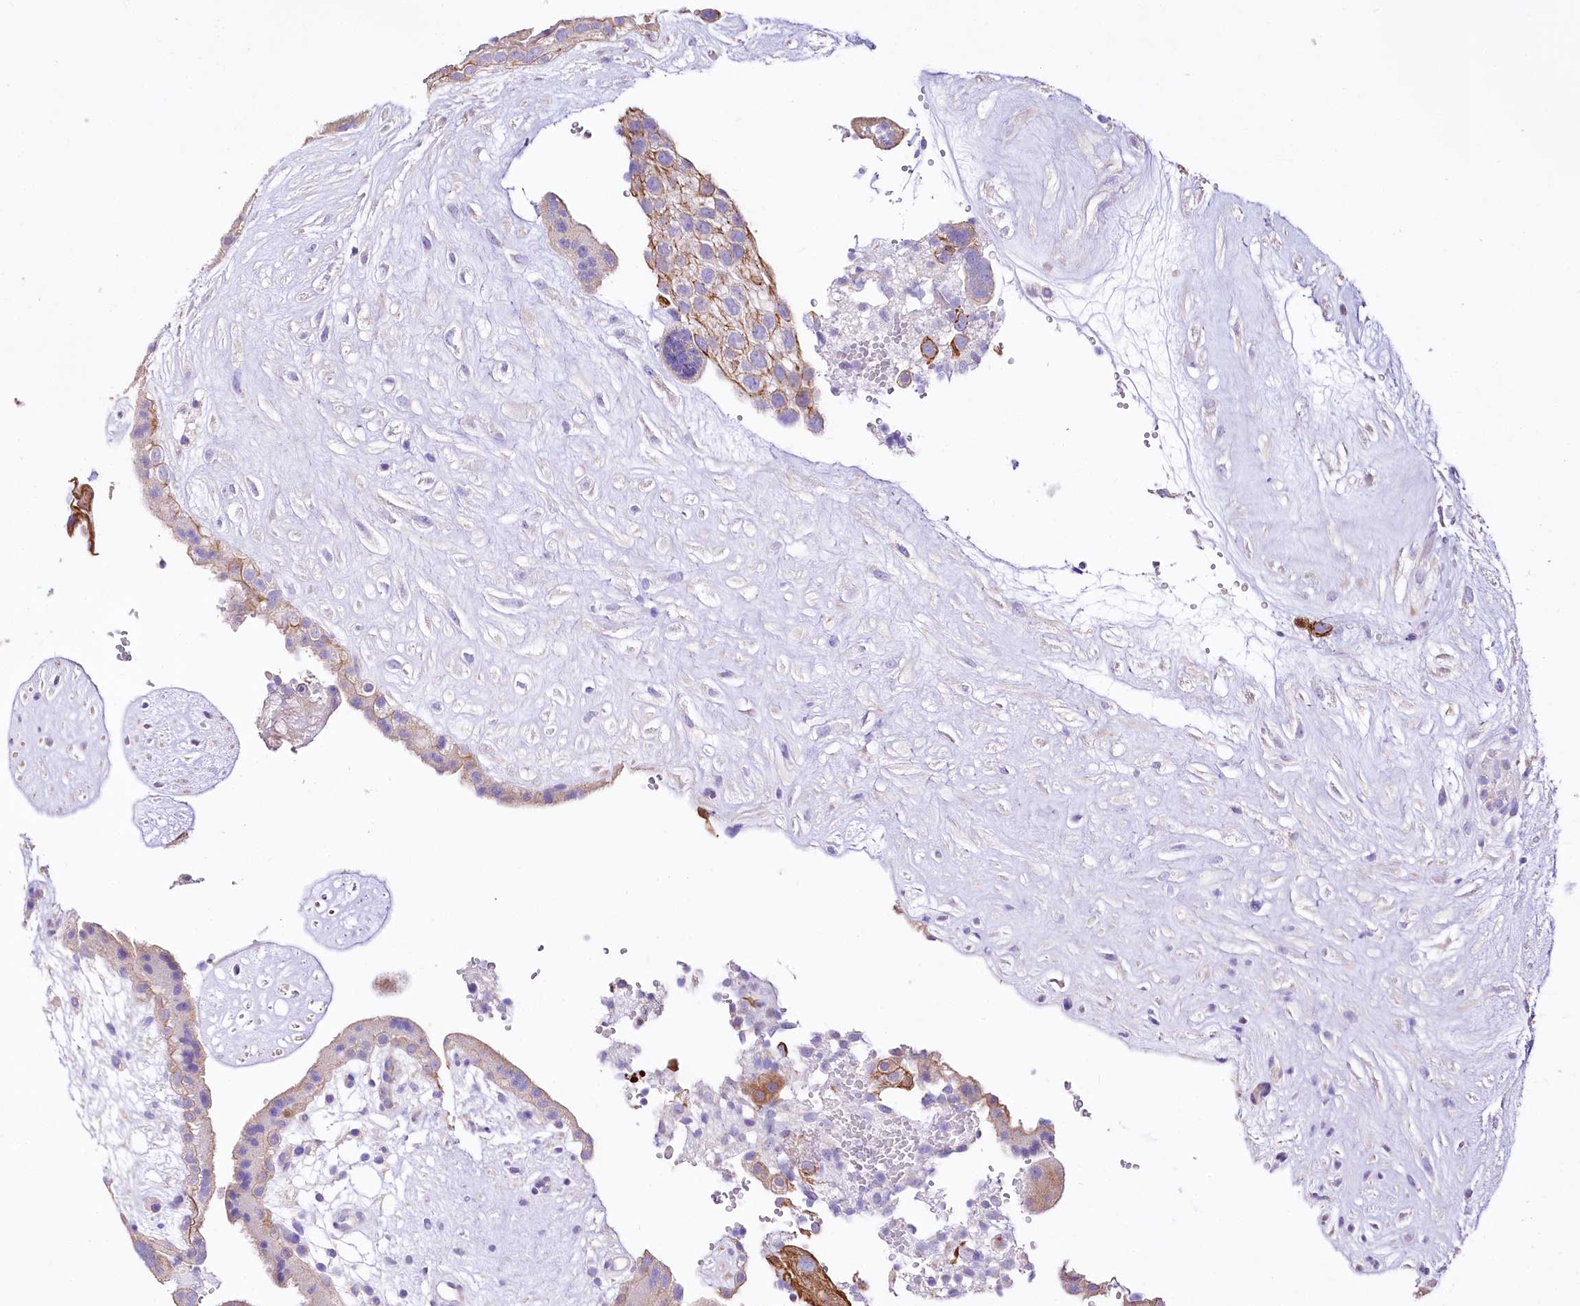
{"staining": {"intensity": "negative", "quantity": "none", "location": "none"}, "tissue": "placenta", "cell_type": "Decidual cells", "image_type": "normal", "snomed": [{"axis": "morphology", "description": "Normal tissue, NOS"}, {"axis": "topography", "description": "Placenta"}], "caption": "DAB immunohistochemical staining of unremarkable placenta displays no significant positivity in decidual cells. Nuclei are stained in blue.", "gene": "PTER", "patient": {"sex": "female", "age": 18}}